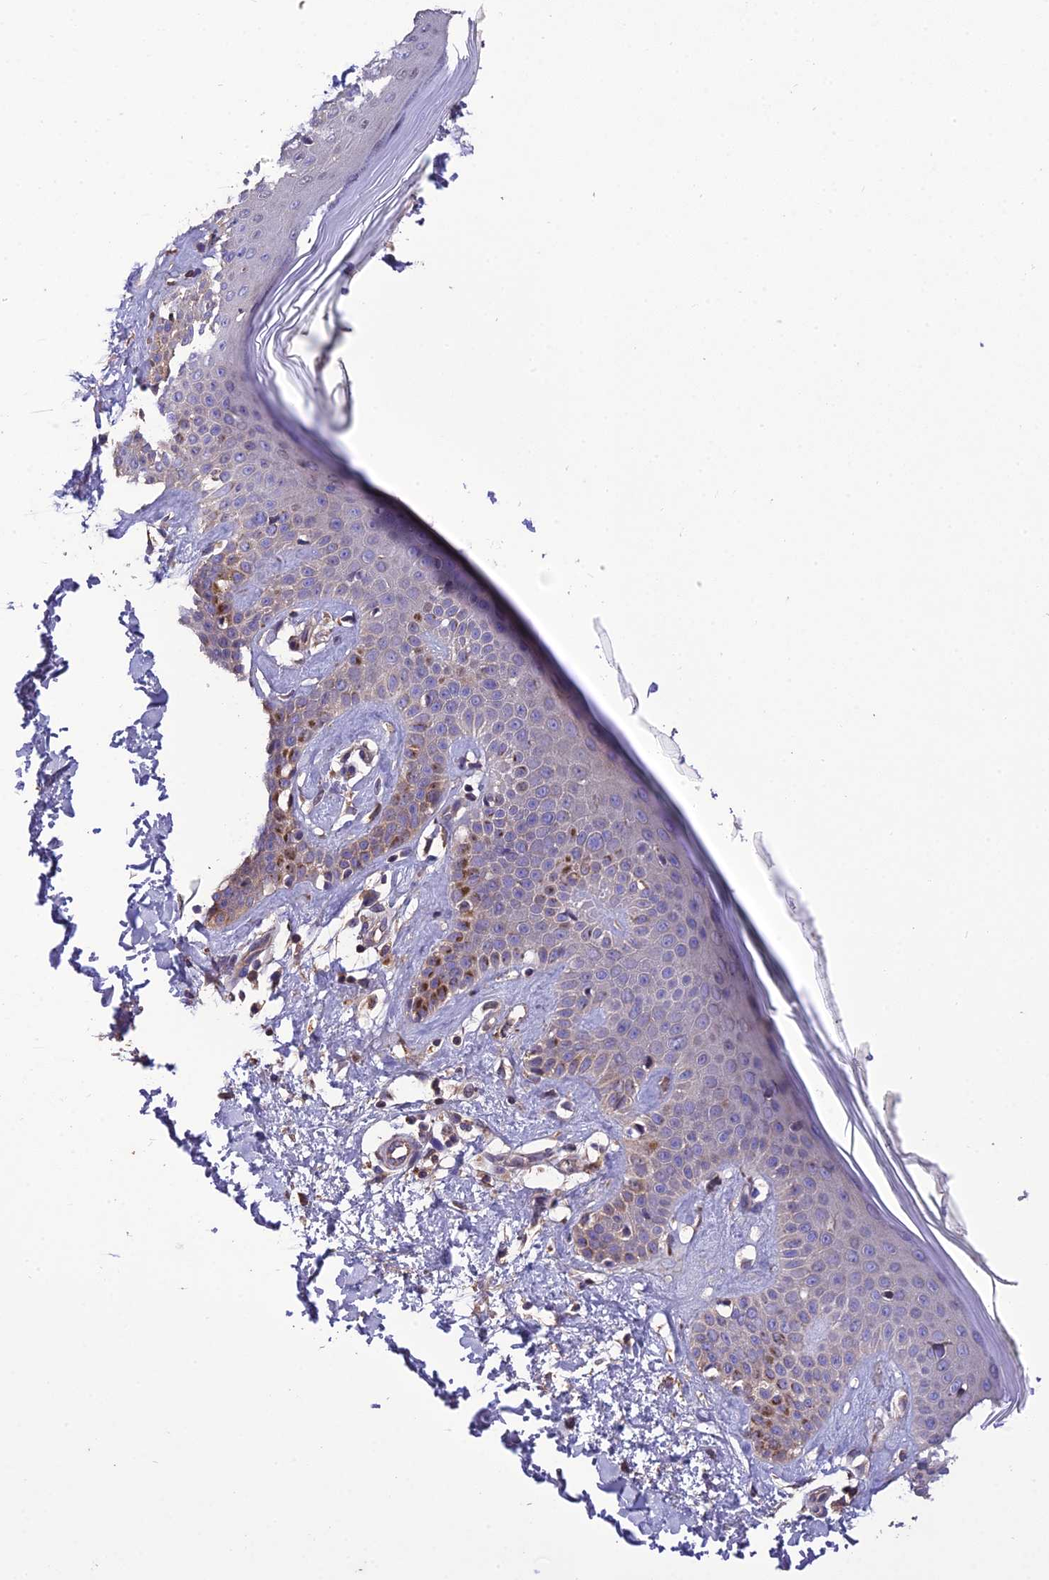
{"staining": {"intensity": "moderate", "quantity": "<25%", "location": "cytoplasmic/membranous"}, "tissue": "skin", "cell_type": "Fibroblasts", "image_type": "normal", "snomed": [{"axis": "morphology", "description": "Normal tissue, NOS"}, {"axis": "topography", "description": "Skin"}], "caption": "Brown immunohistochemical staining in unremarkable skin exhibits moderate cytoplasmic/membranous positivity in about <25% of fibroblasts.", "gene": "MIOS", "patient": {"sex": "female", "age": 64}}